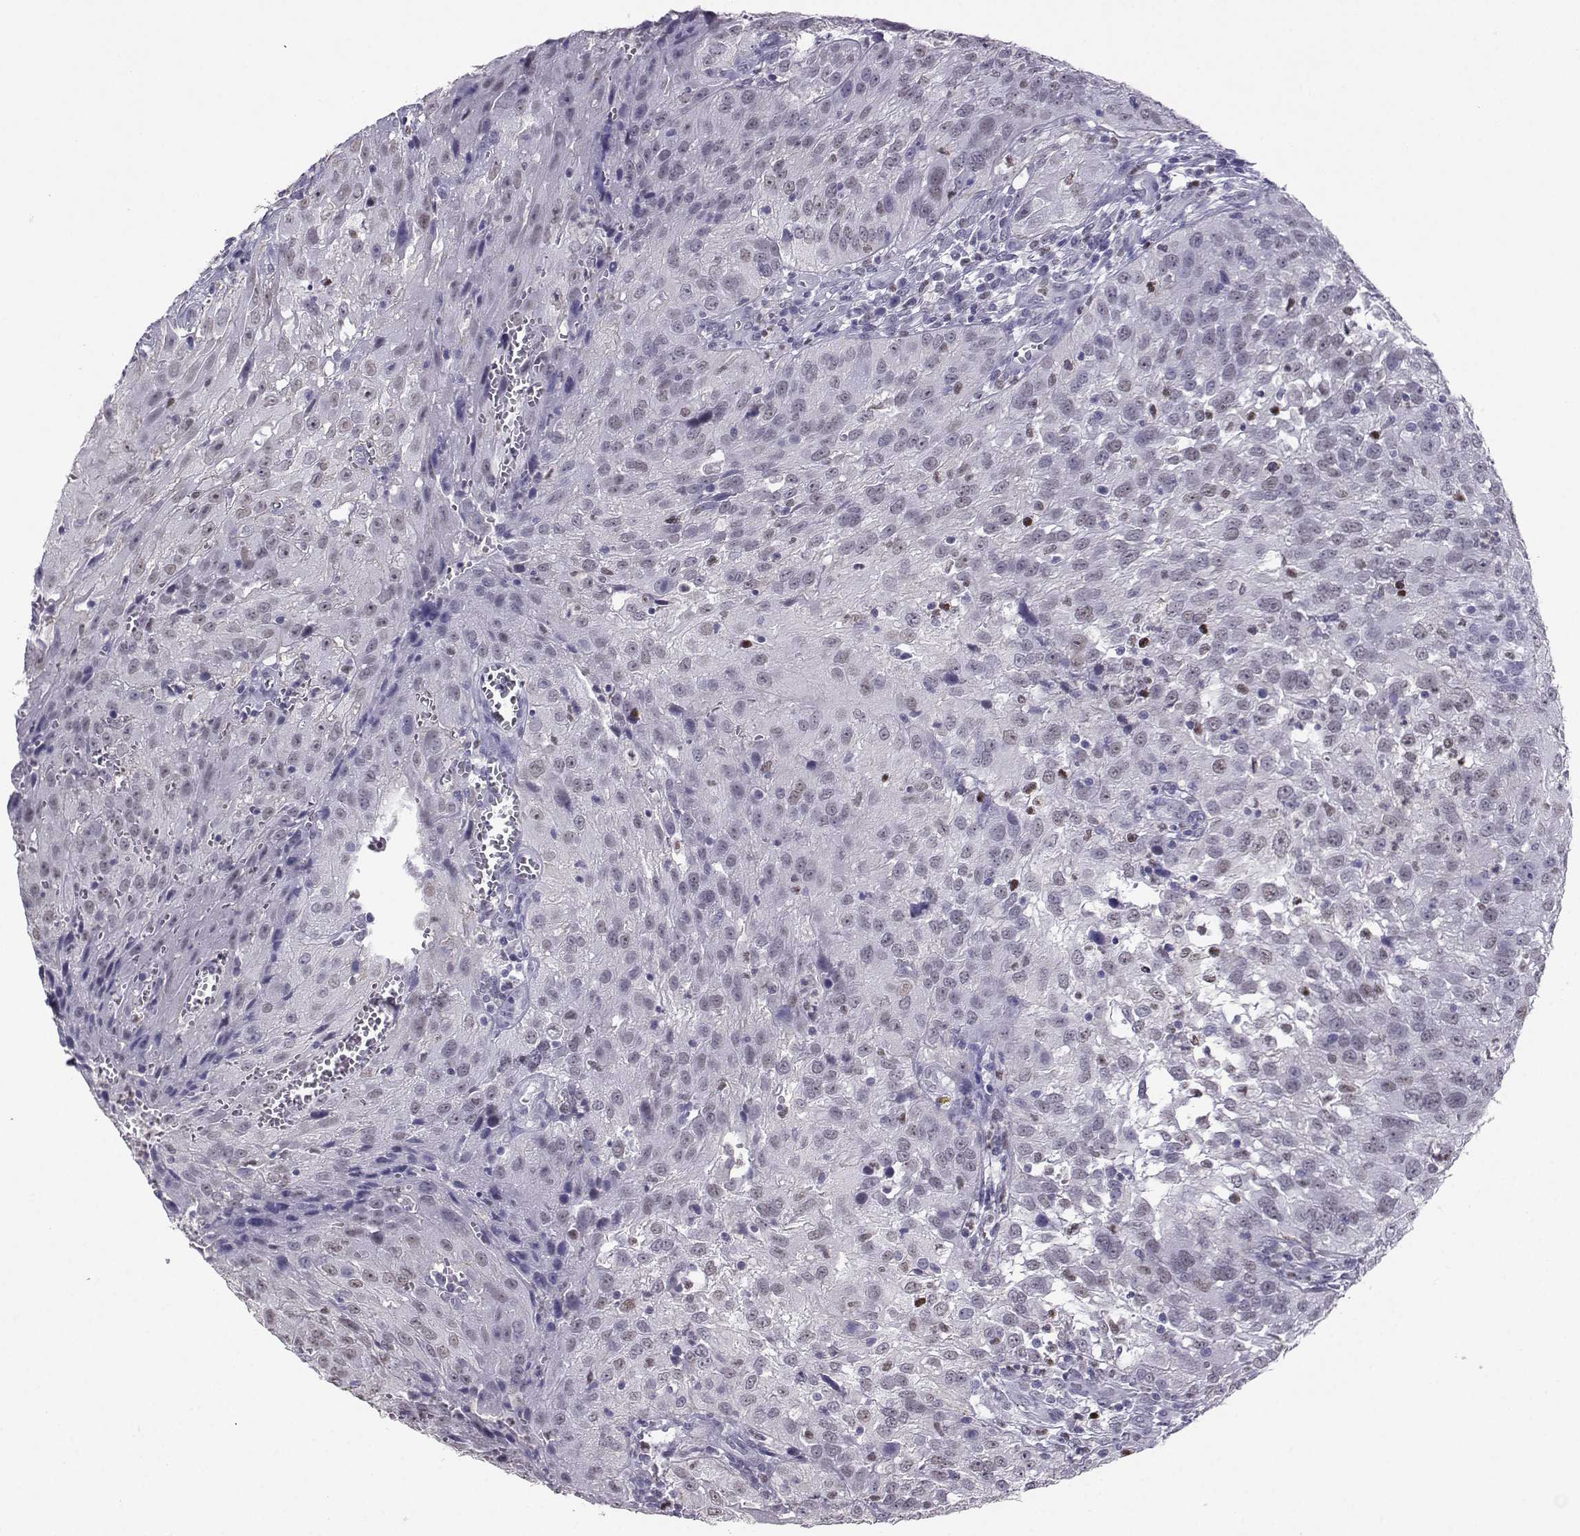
{"staining": {"intensity": "negative", "quantity": "none", "location": "none"}, "tissue": "cervical cancer", "cell_type": "Tumor cells", "image_type": "cancer", "snomed": [{"axis": "morphology", "description": "Squamous cell carcinoma, NOS"}, {"axis": "topography", "description": "Cervix"}], "caption": "Protein analysis of squamous cell carcinoma (cervical) demonstrates no significant staining in tumor cells.", "gene": "TEDC2", "patient": {"sex": "female", "age": 32}}